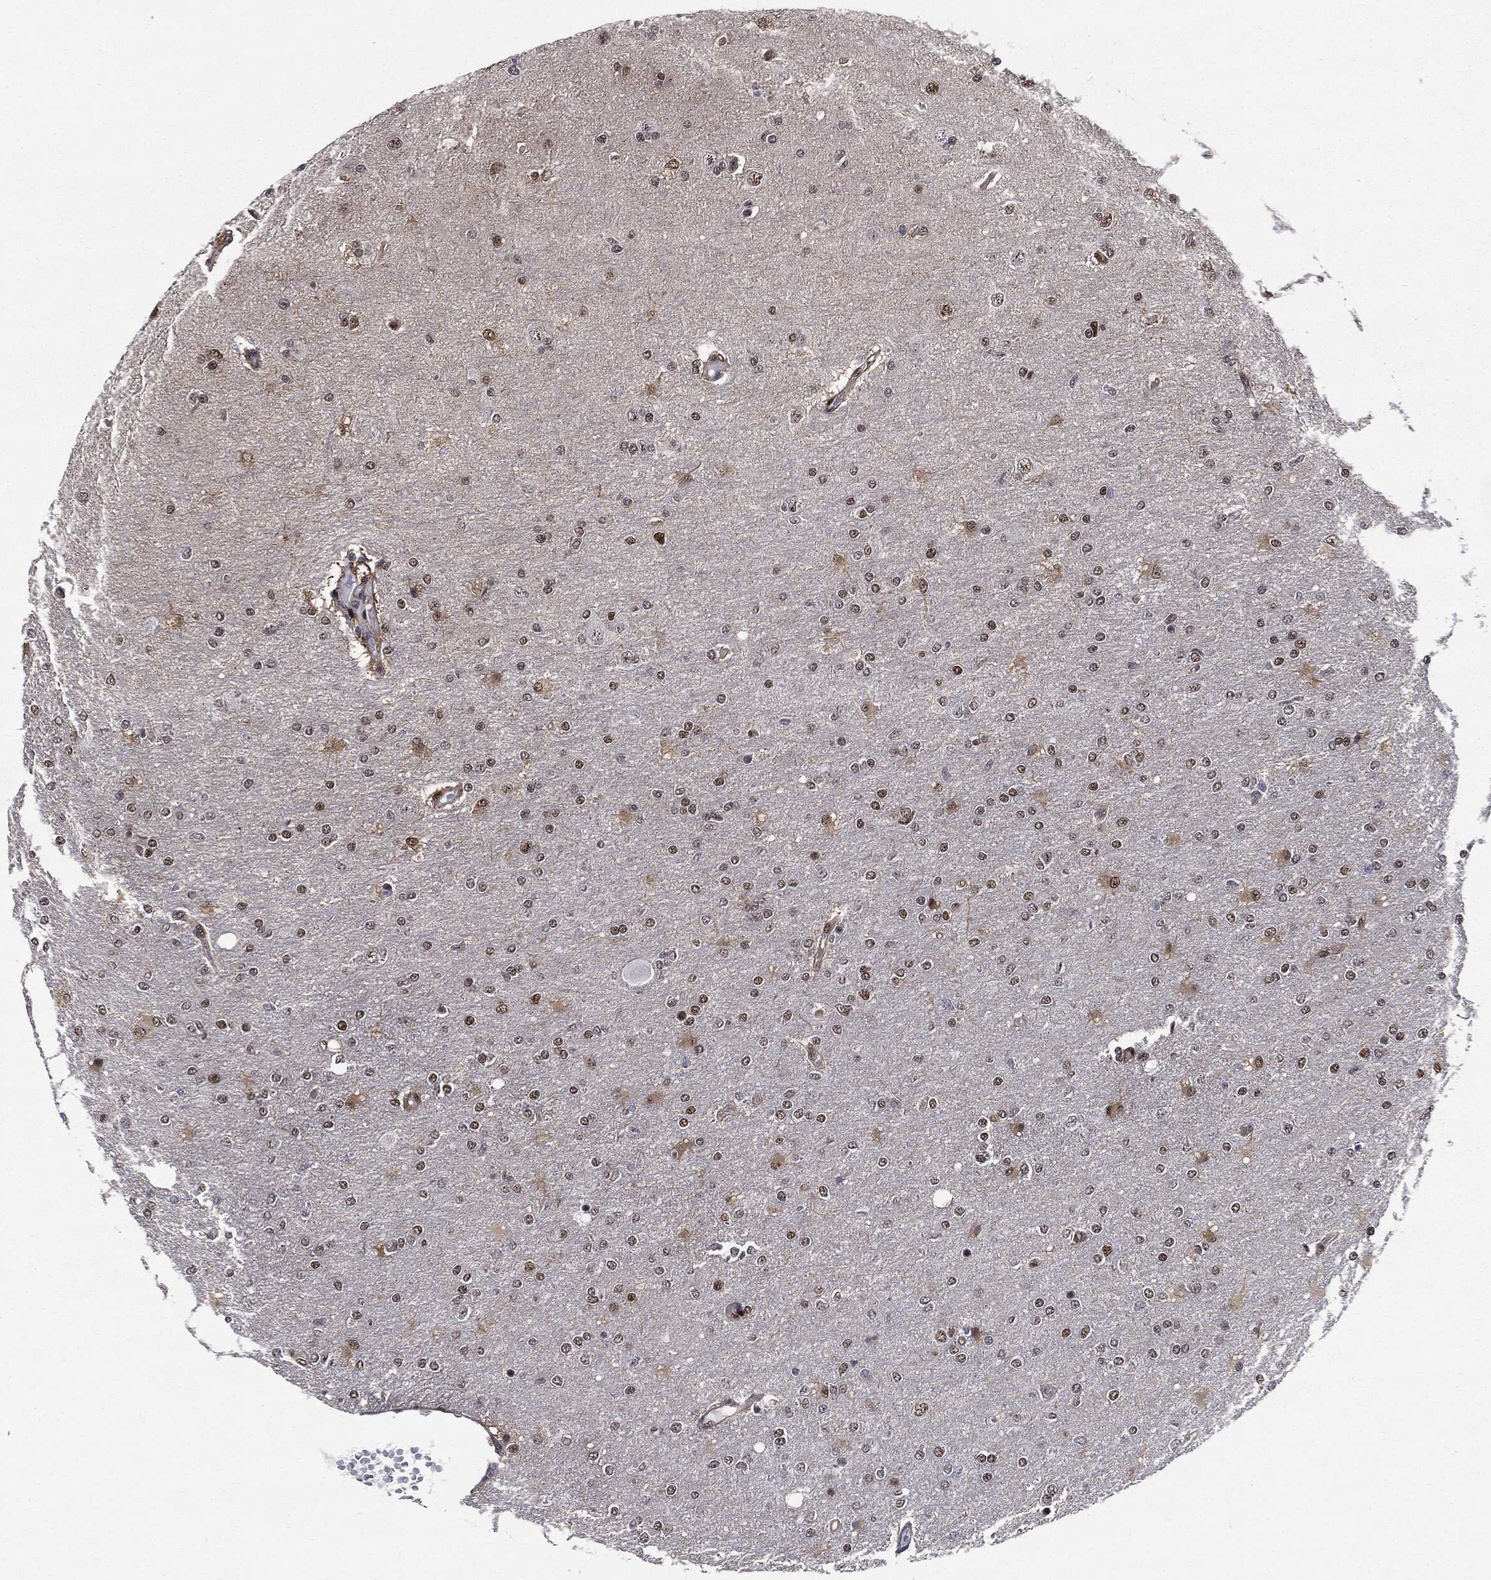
{"staining": {"intensity": "moderate", "quantity": "25%-75%", "location": "nuclear"}, "tissue": "glioma", "cell_type": "Tumor cells", "image_type": "cancer", "snomed": [{"axis": "morphology", "description": "Glioma, malignant, High grade"}, {"axis": "topography", "description": "Cerebral cortex"}], "caption": "Immunohistochemical staining of glioma shows medium levels of moderate nuclear expression in about 25%-75% of tumor cells.", "gene": "JUN", "patient": {"sex": "male", "age": 70}}